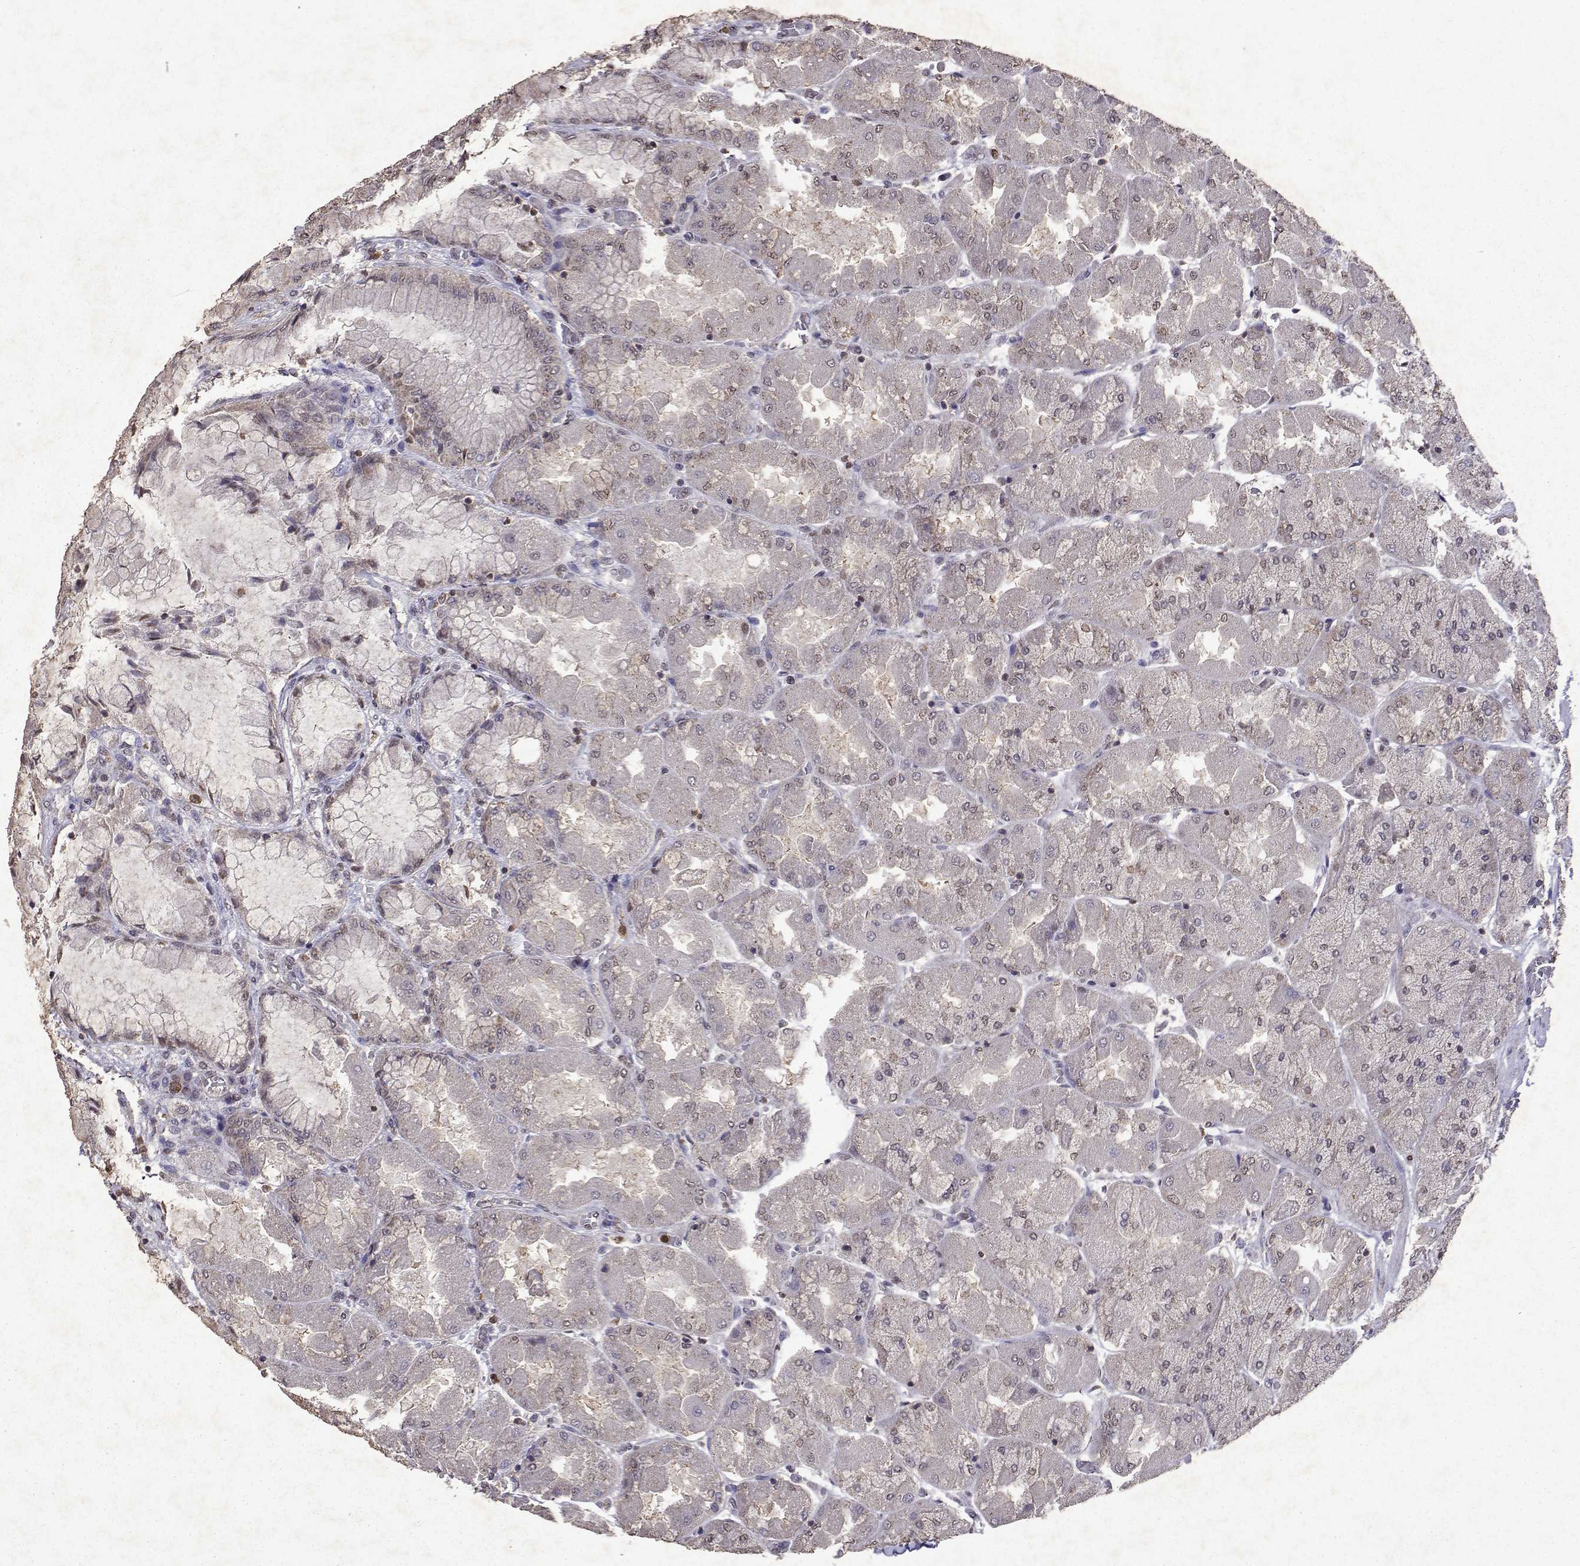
{"staining": {"intensity": "weak", "quantity": "25%-75%", "location": "cytoplasmic/membranous"}, "tissue": "stomach", "cell_type": "Glandular cells", "image_type": "normal", "snomed": [{"axis": "morphology", "description": "Normal tissue, NOS"}, {"axis": "topography", "description": "Stomach"}], "caption": "The histopathology image demonstrates a brown stain indicating the presence of a protein in the cytoplasmic/membranous of glandular cells in stomach. (DAB (3,3'-diaminobenzidine) IHC, brown staining for protein, blue staining for nuclei).", "gene": "APAF1", "patient": {"sex": "female", "age": 61}}